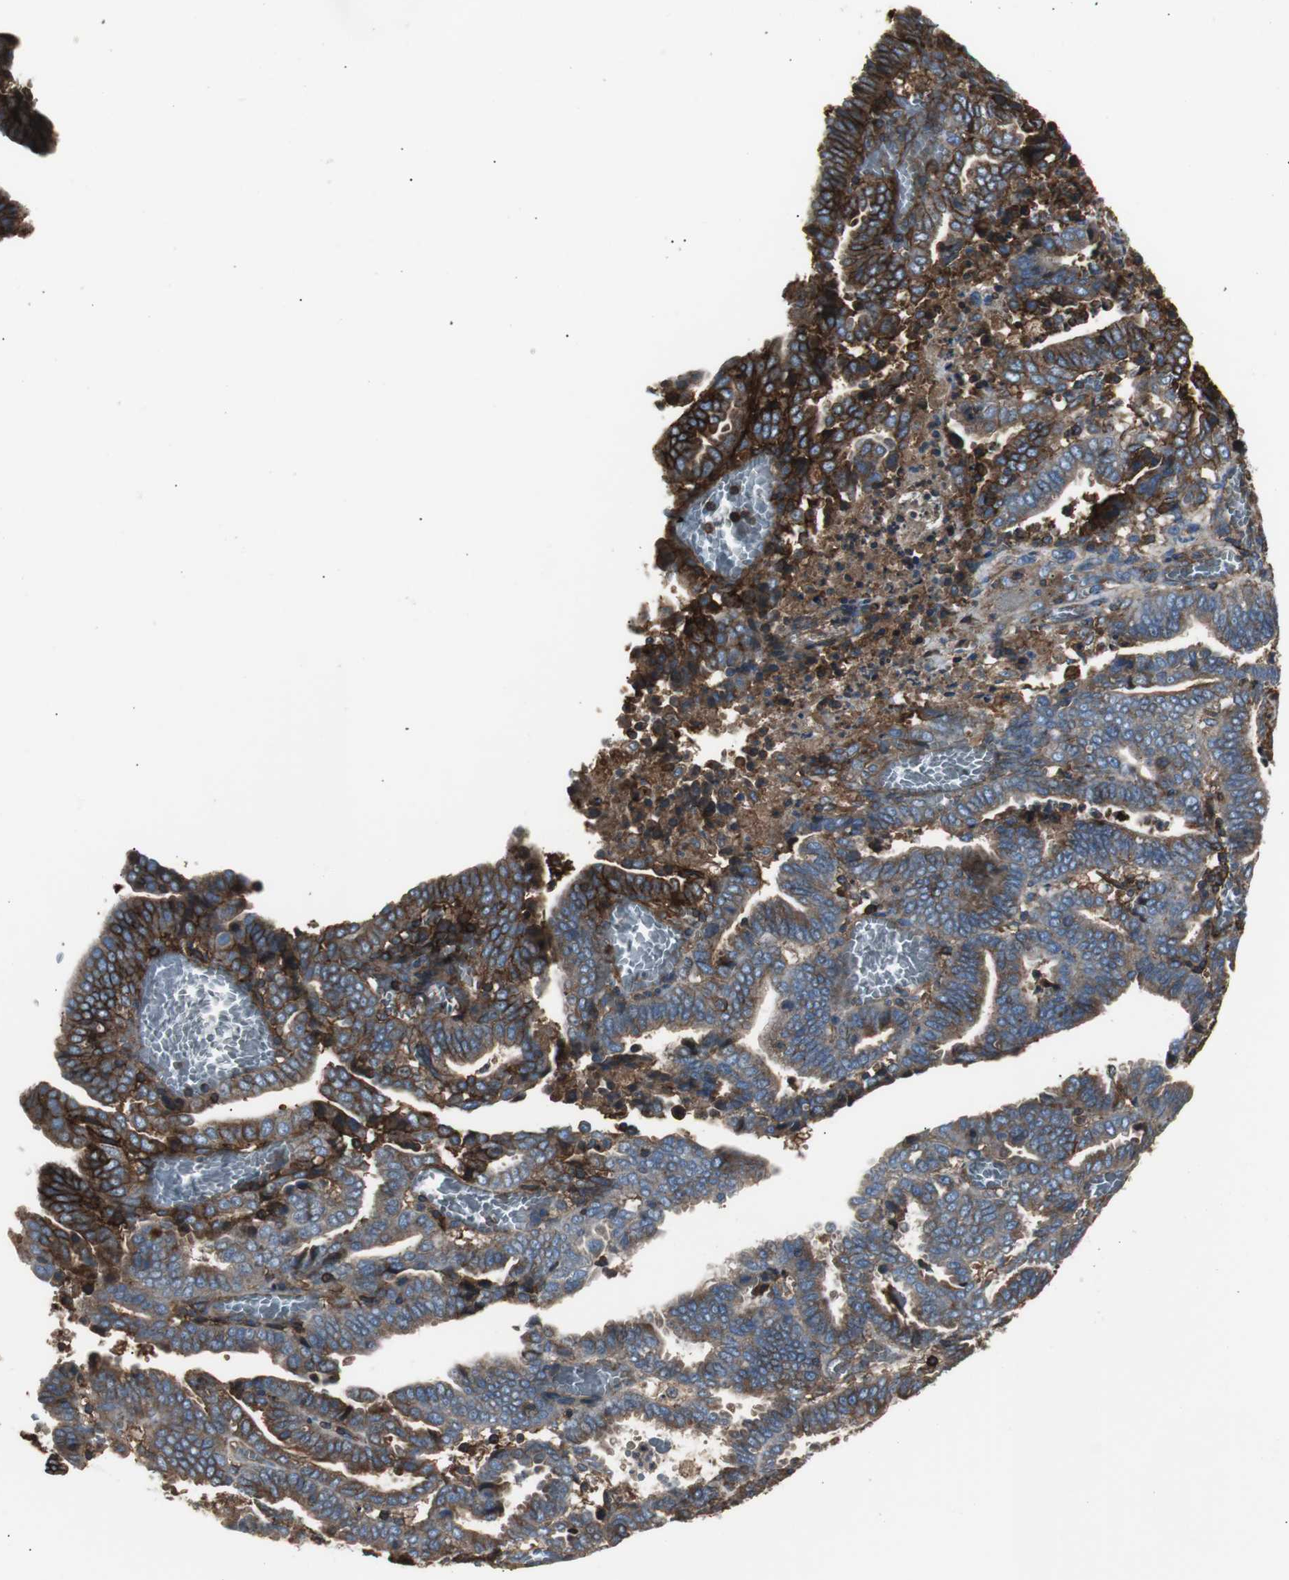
{"staining": {"intensity": "strong", "quantity": ">75%", "location": "cytoplasmic/membranous"}, "tissue": "endometrial cancer", "cell_type": "Tumor cells", "image_type": "cancer", "snomed": [{"axis": "morphology", "description": "Adenocarcinoma, NOS"}, {"axis": "topography", "description": "Uterus"}], "caption": "Brown immunohistochemical staining in human endometrial cancer displays strong cytoplasmic/membranous expression in approximately >75% of tumor cells.", "gene": "B2M", "patient": {"sex": "female", "age": 83}}